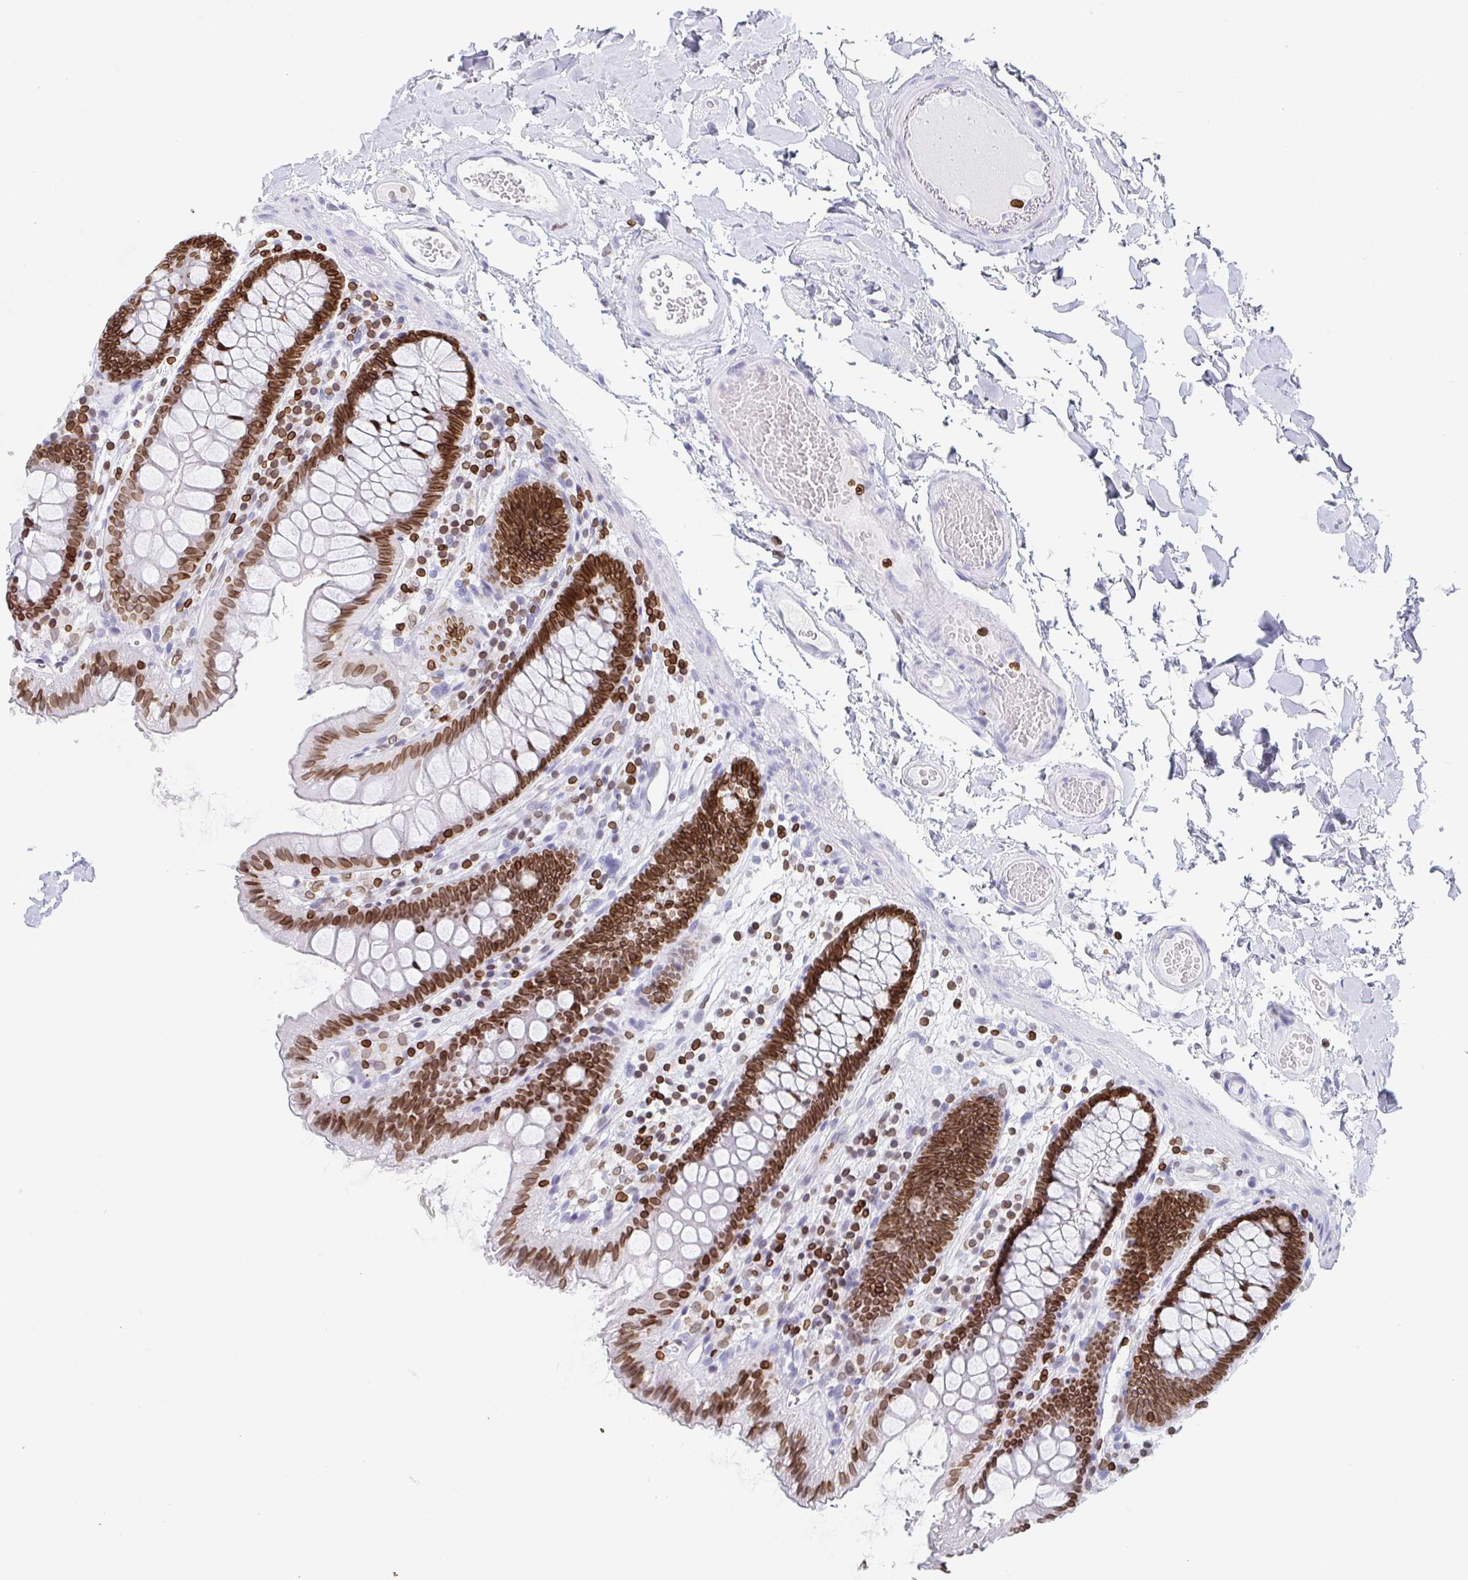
{"staining": {"intensity": "negative", "quantity": "none", "location": "none"}, "tissue": "colon", "cell_type": "Endothelial cells", "image_type": "normal", "snomed": [{"axis": "morphology", "description": "Normal tissue, NOS"}, {"axis": "topography", "description": "Colon"}], "caption": "A high-resolution image shows immunohistochemistry (IHC) staining of unremarkable colon, which demonstrates no significant staining in endothelial cells. (Brightfield microscopy of DAB (3,3'-diaminobenzidine) immunohistochemistry (IHC) at high magnification).", "gene": "BTBD7", "patient": {"sex": "male", "age": 84}}